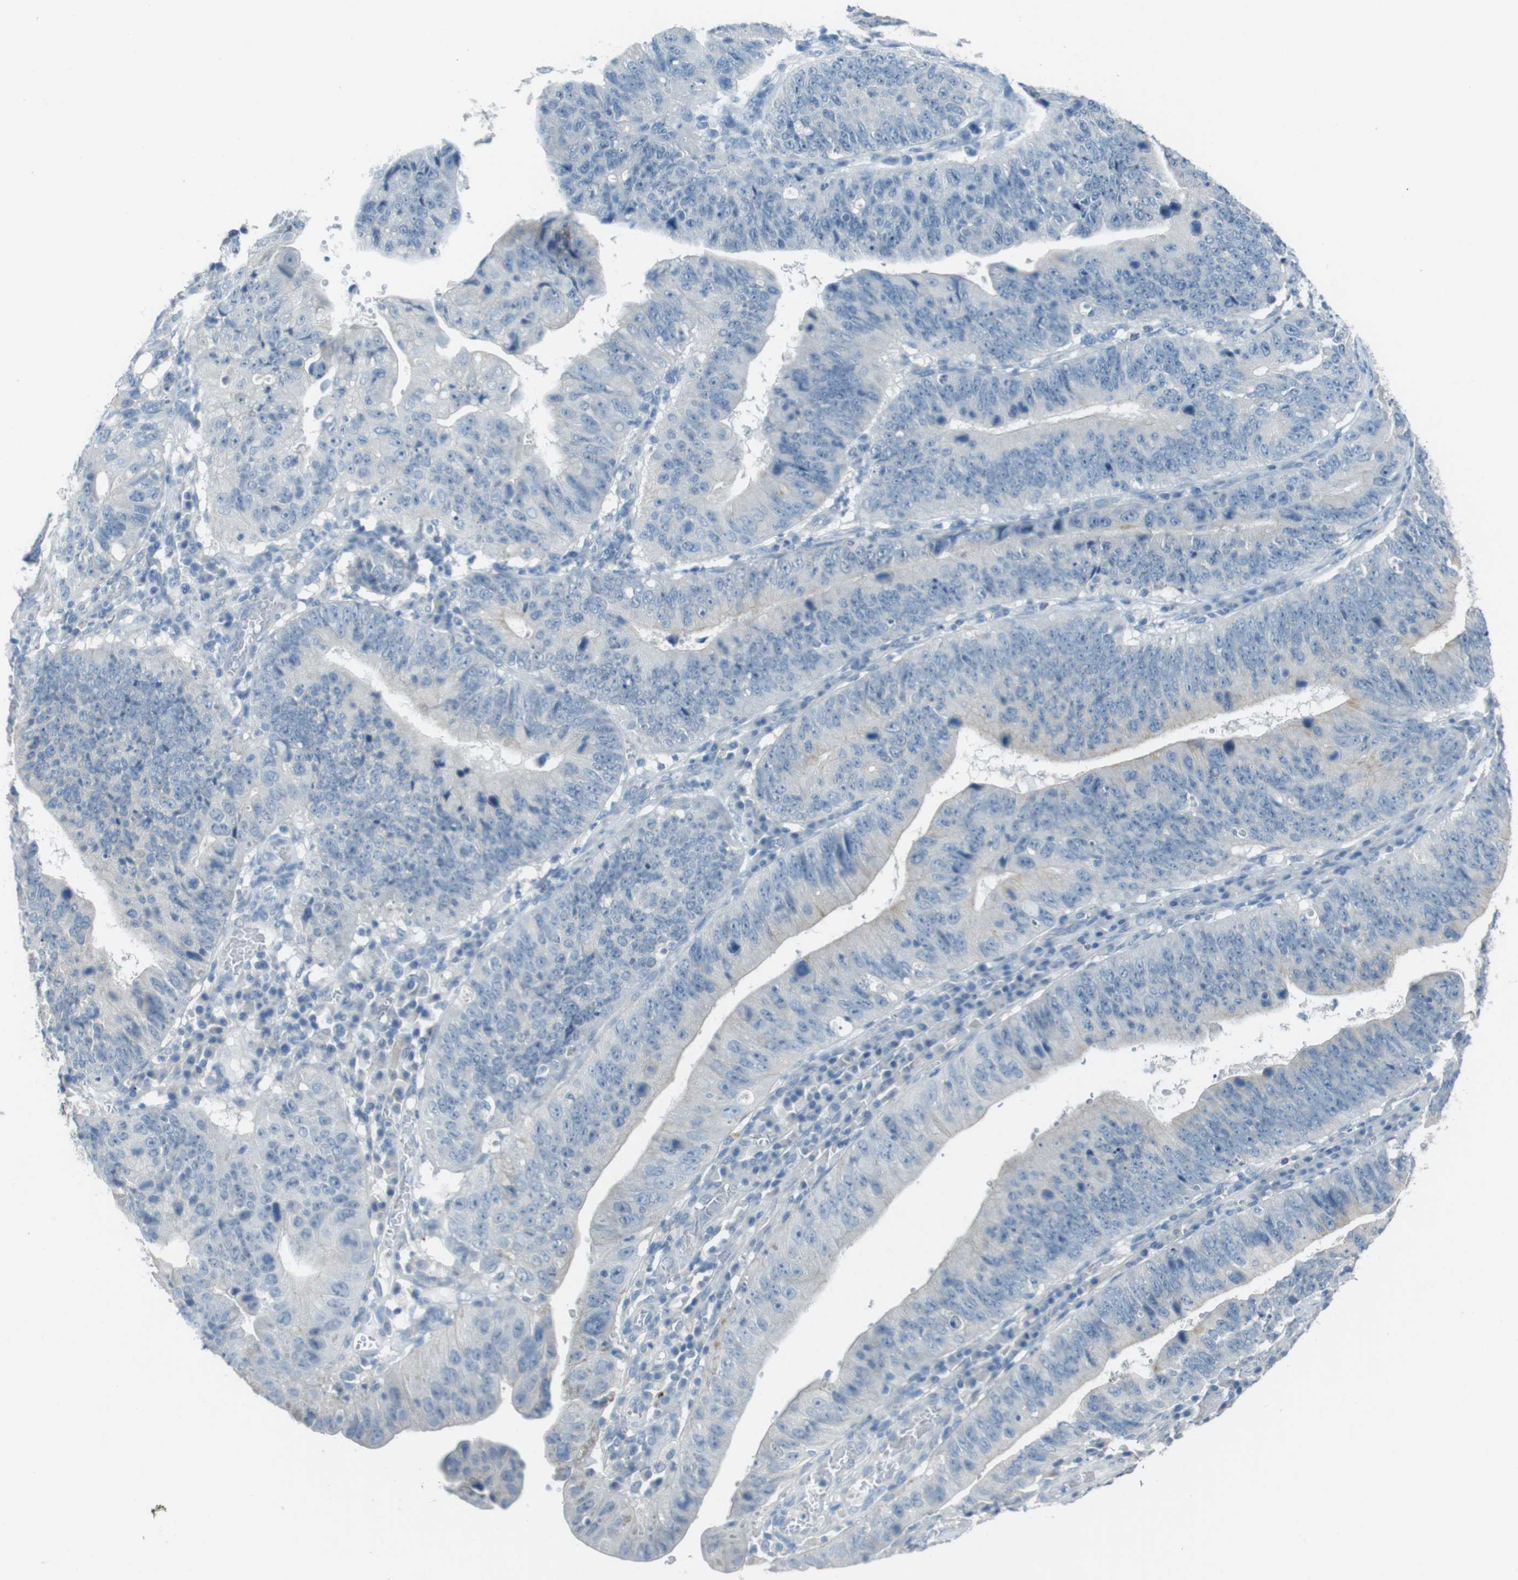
{"staining": {"intensity": "negative", "quantity": "none", "location": "none"}, "tissue": "stomach cancer", "cell_type": "Tumor cells", "image_type": "cancer", "snomed": [{"axis": "morphology", "description": "Adenocarcinoma, NOS"}, {"axis": "topography", "description": "Stomach"}], "caption": "Immunohistochemistry photomicrograph of neoplastic tissue: stomach cancer (adenocarcinoma) stained with DAB reveals no significant protein positivity in tumor cells.", "gene": "ENTPD7", "patient": {"sex": "male", "age": 59}}